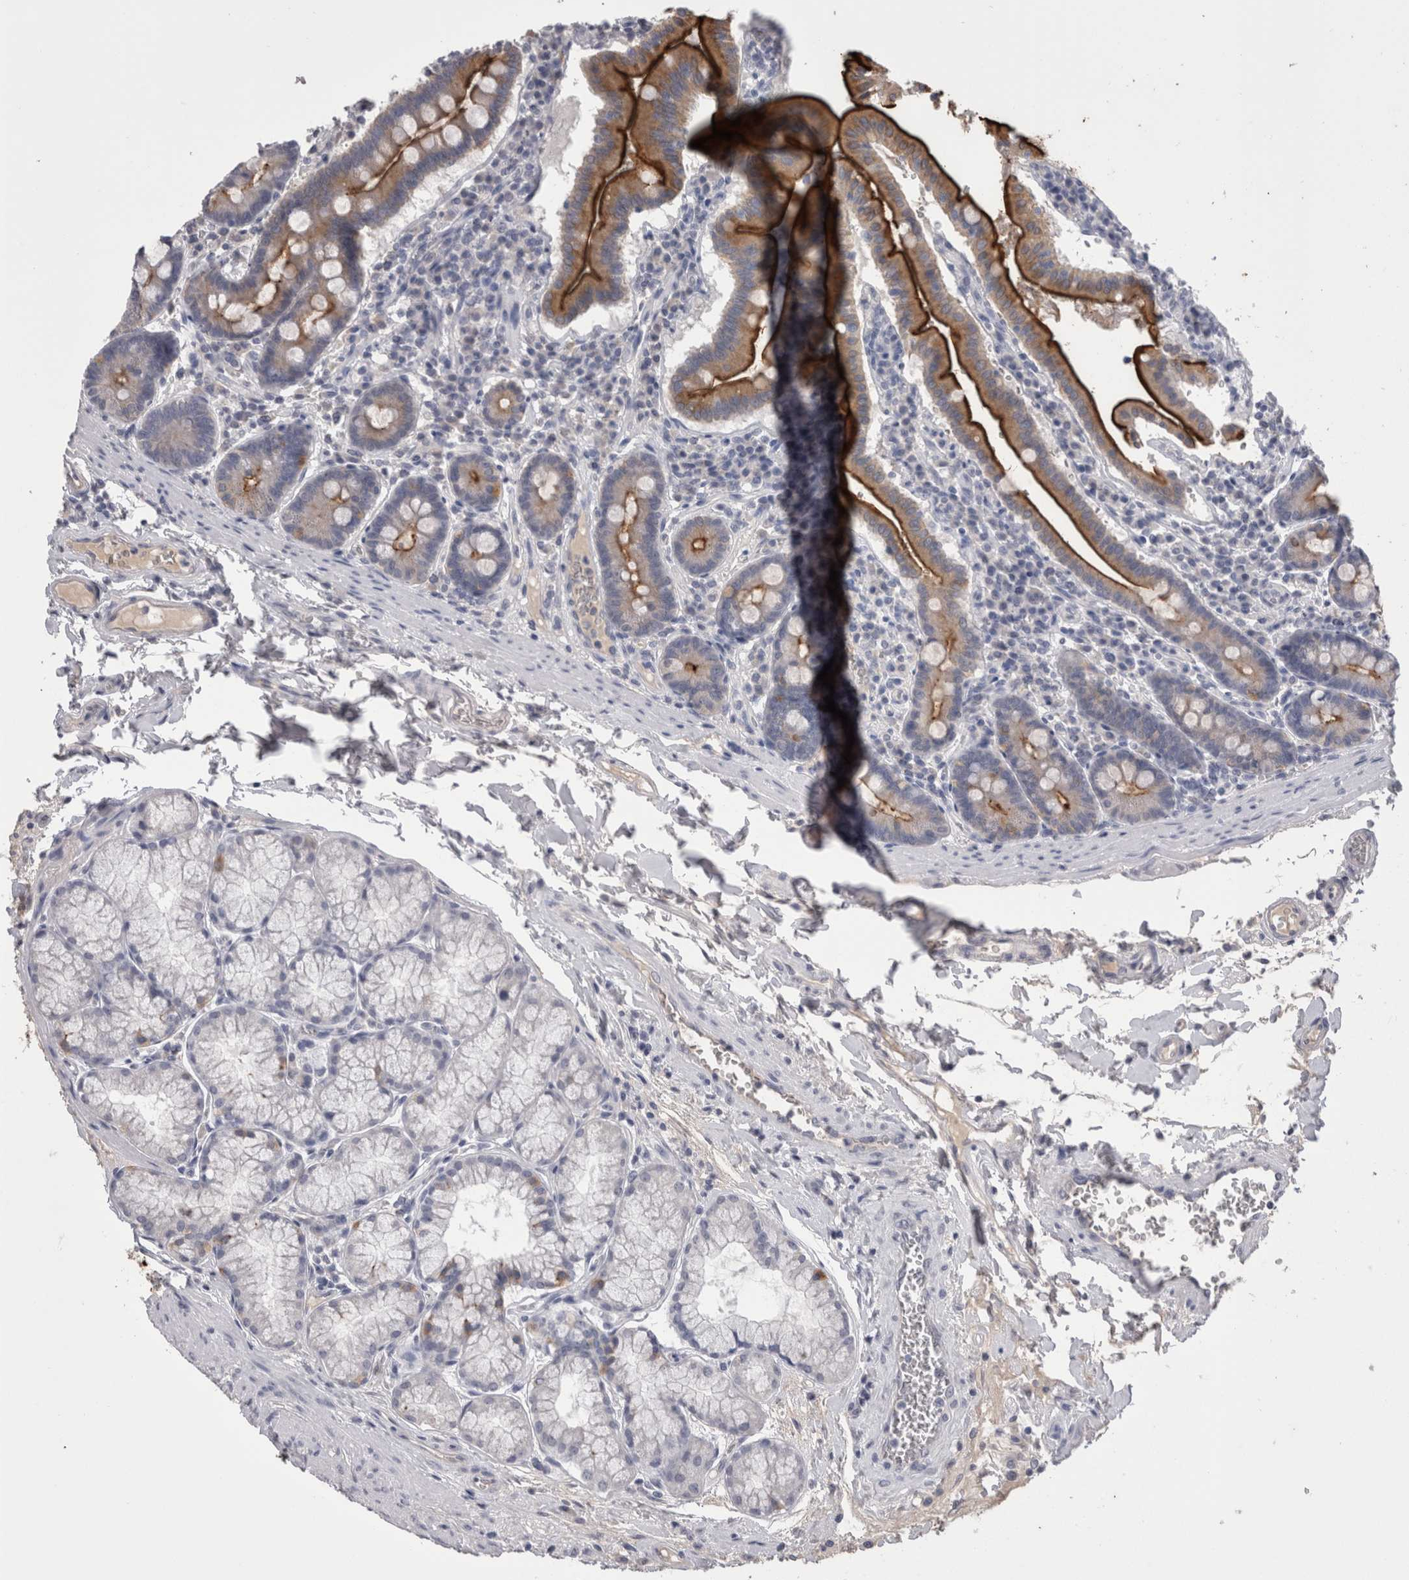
{"staining": {"intensity": "strong", "quantity": ">75%", "location": "cytoplasmic/membranous"}, "tissue": "duodenum", "cell_type": "Glandular cells", "image_type": "normal", "snomed": [{"axis": "morphology", "description": "Normal tissue, NOS"}, {"axis": "morphology", "description": "Adenocarcinoma, NOS"}, {"axis": "topography", "description": "Pancreas"}, {"axis": "topography", "description": "Duodenum"}], "caption": "Immunohistochemistry (IHC) of unremarkable duodenum exhibits high levels of strong cytoplasmic/membranous staining in approximately >75% of glandular cells.", "gene": "CDHR5", "patient": {"sex": "male", "age": 50}}